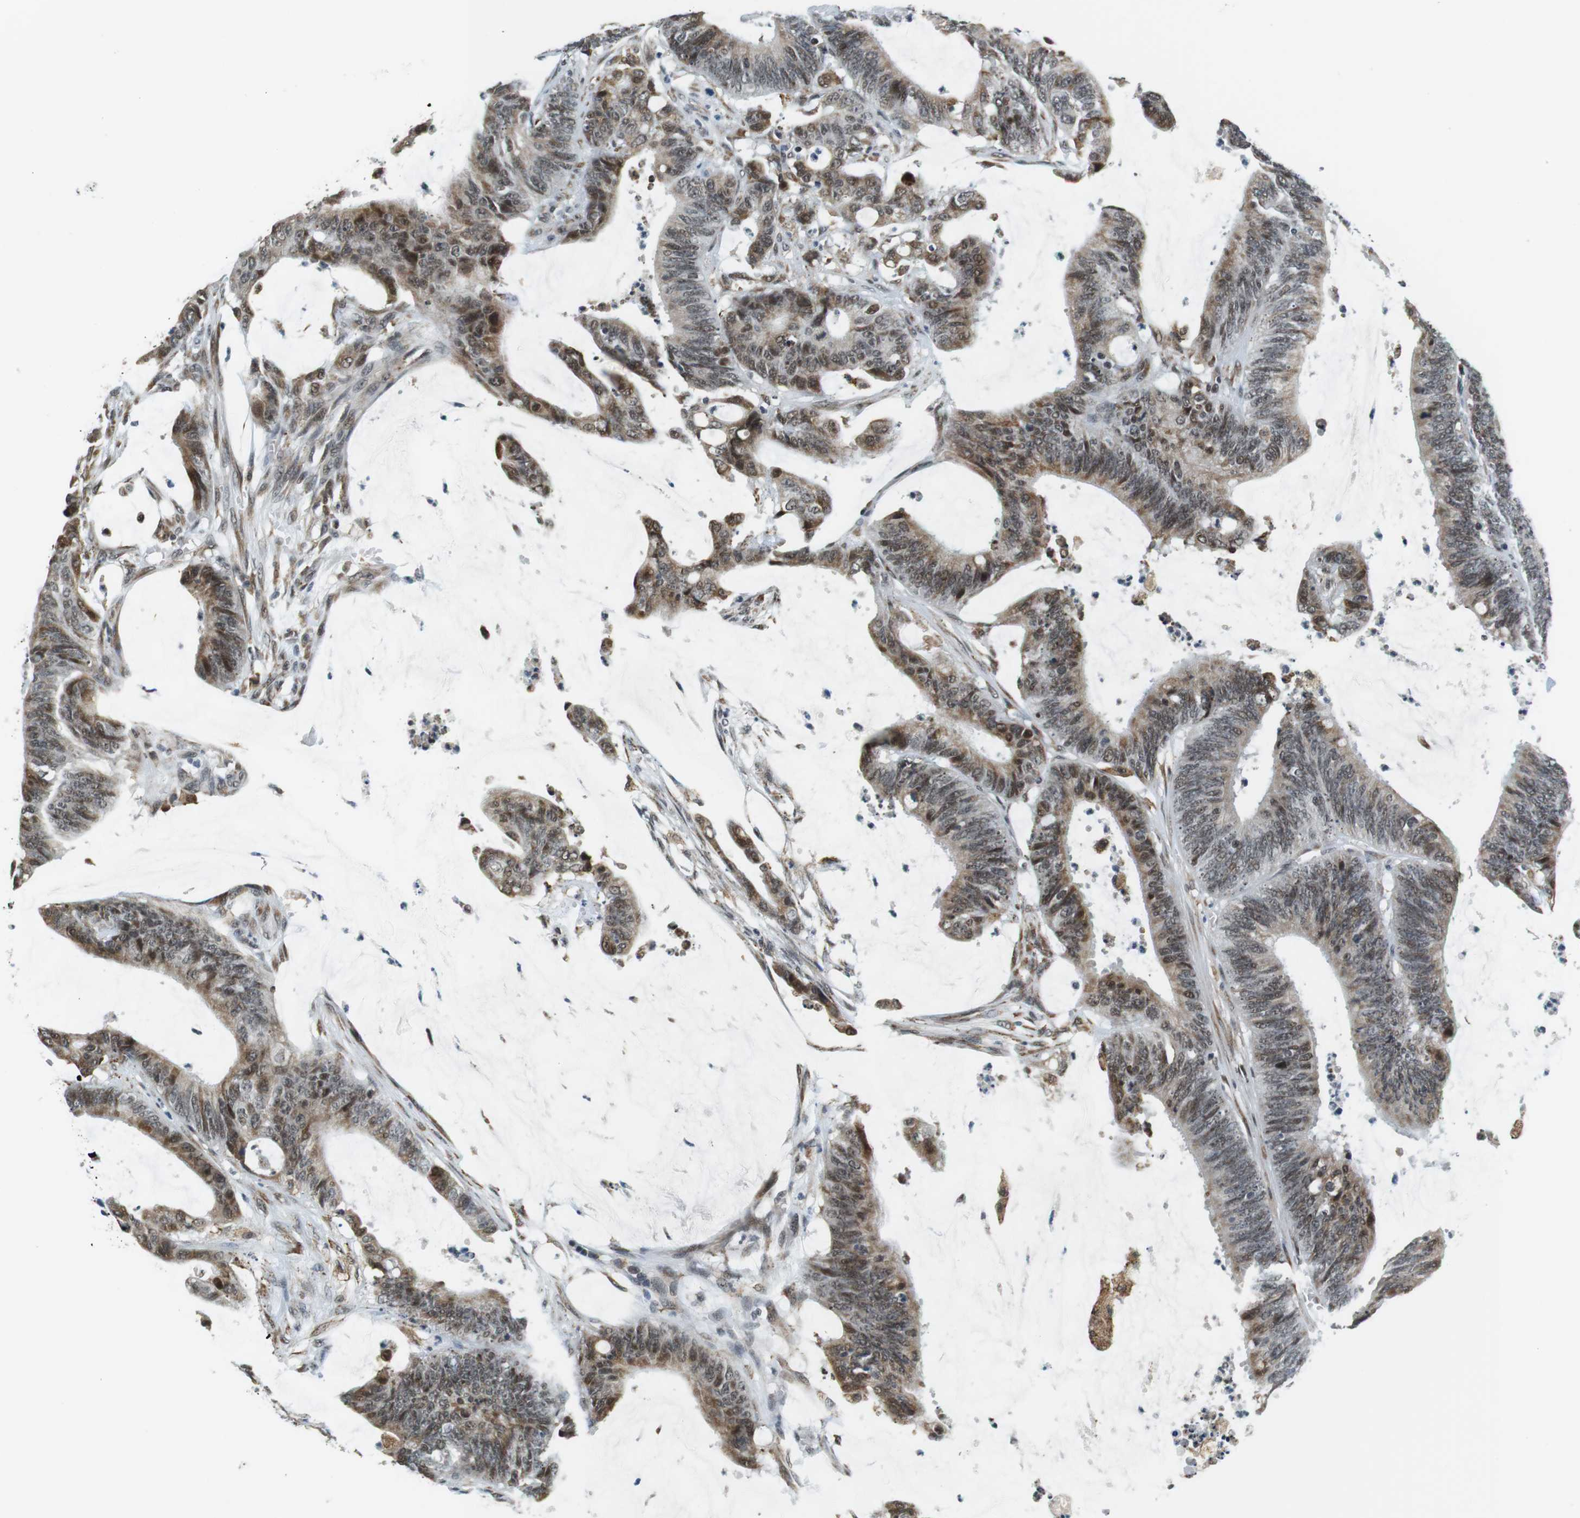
{"staining": {"intensity": "moderate", "quantity": ">75%", "location": "nuclear"}, "tissue": "colorectal cancer", "cell_type": "Tumor cells", "image_type": "cancer", "snomed": [{"axis": "morphology", "description": "Adenocarcinoma, NOS"}, {"axis": "topography", "description": "Rectum"}], "caption": "A histopathology image of colorectal adenocarcinoma stained for a protein demonstrates moderate nuclear brown staining in tumor cells. The staining was performed using DAB to visualize the protein expression in brown, while the nuclei were stained in blue with hematoxylin (Magnification: 20x).", "gene": "RNF38", "patient": {"sex": "female", "age": 66}}